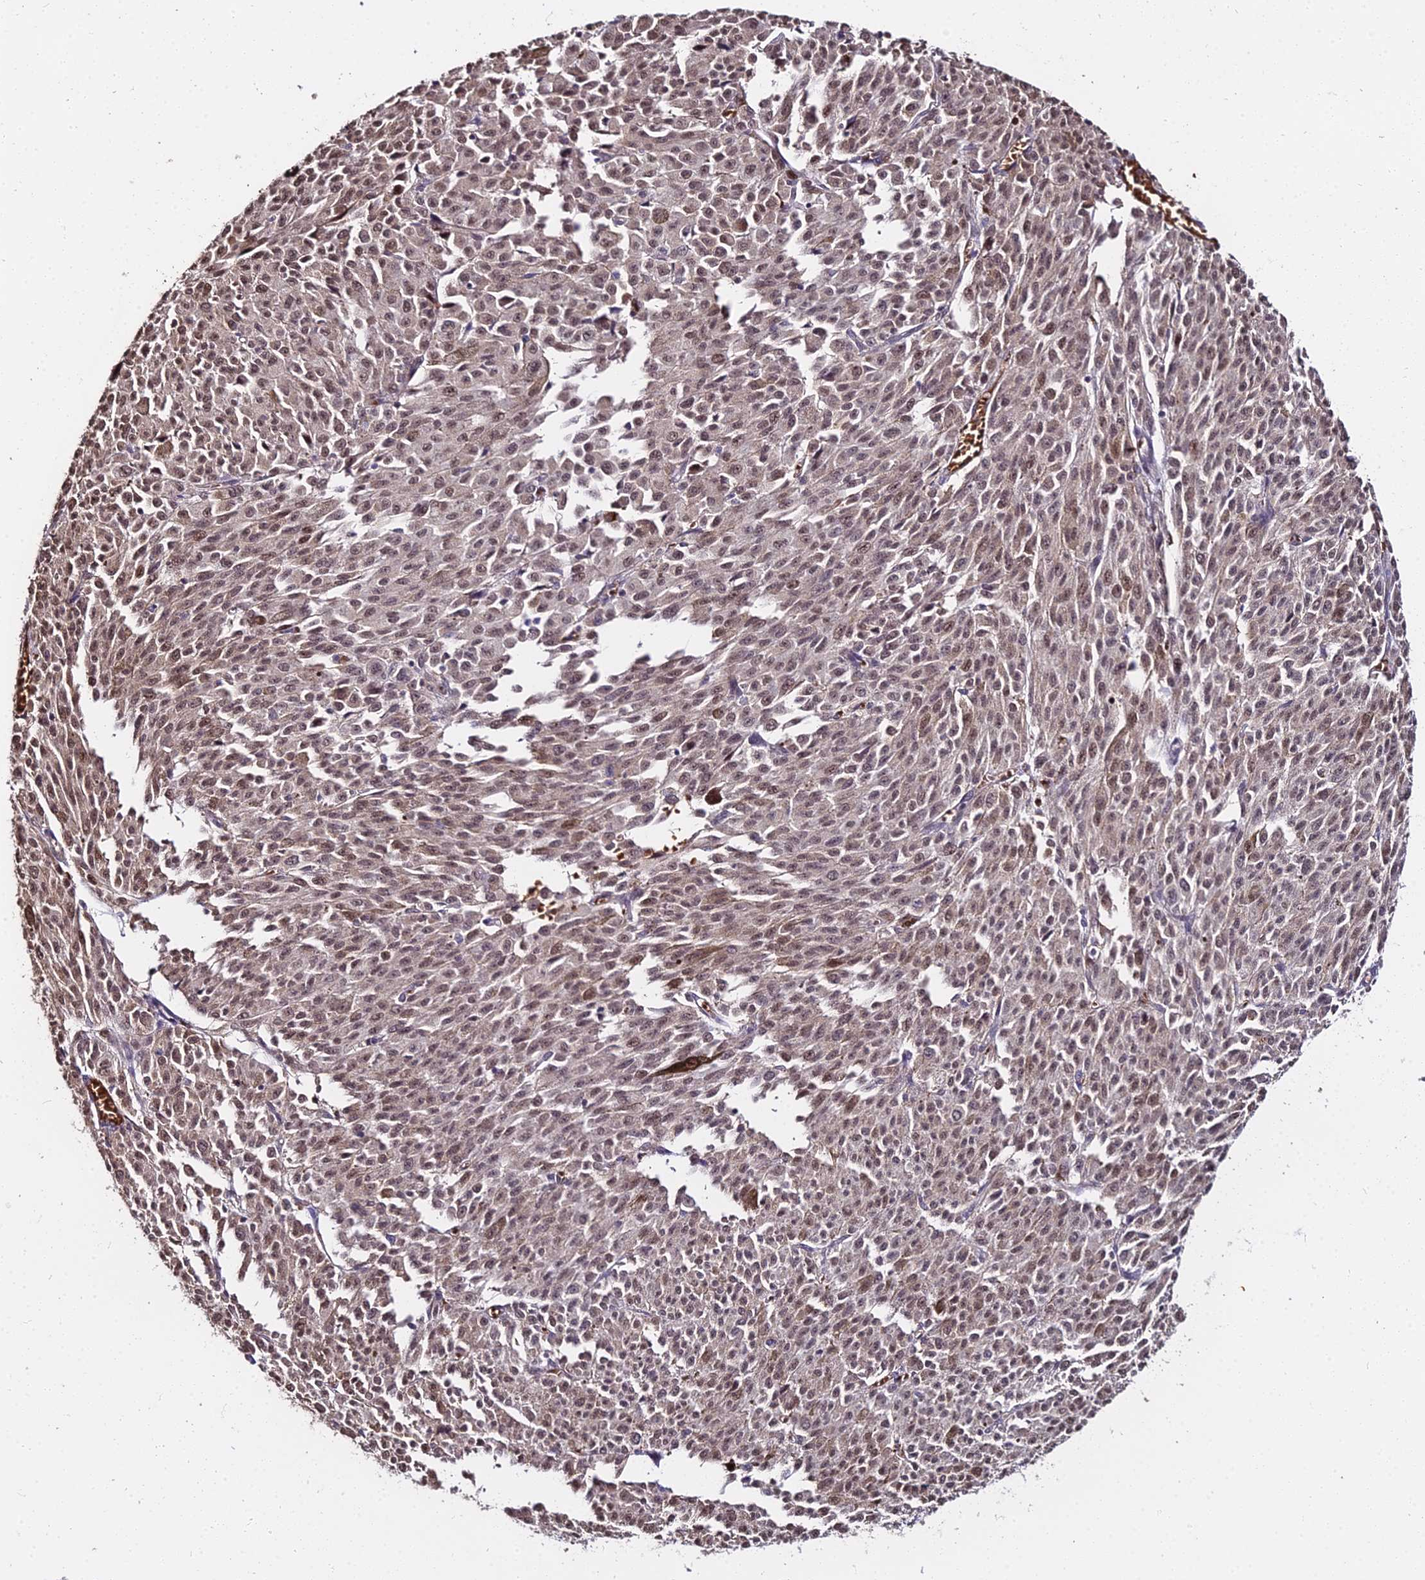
{"staining": {"intensity": "weak", "quantity": ">75%", "location": "nuclear"}, "tissue": "melanoma", "cell_type": "Tumor cells", "image_type": "cancer", "snomed": [{"axis": "morphology", "description": "Malignant melanoma, NOS"}, {"axis": "topography", "description": "Skin"}], "caption": "There is low levels of weak nuclear positivity in tumor cells of malignant melanoma, as demonstrated by immunohistochemical staining (brown color).", "gene": "ZDBF2", "patient": {"sex": "female", "age": 52}}